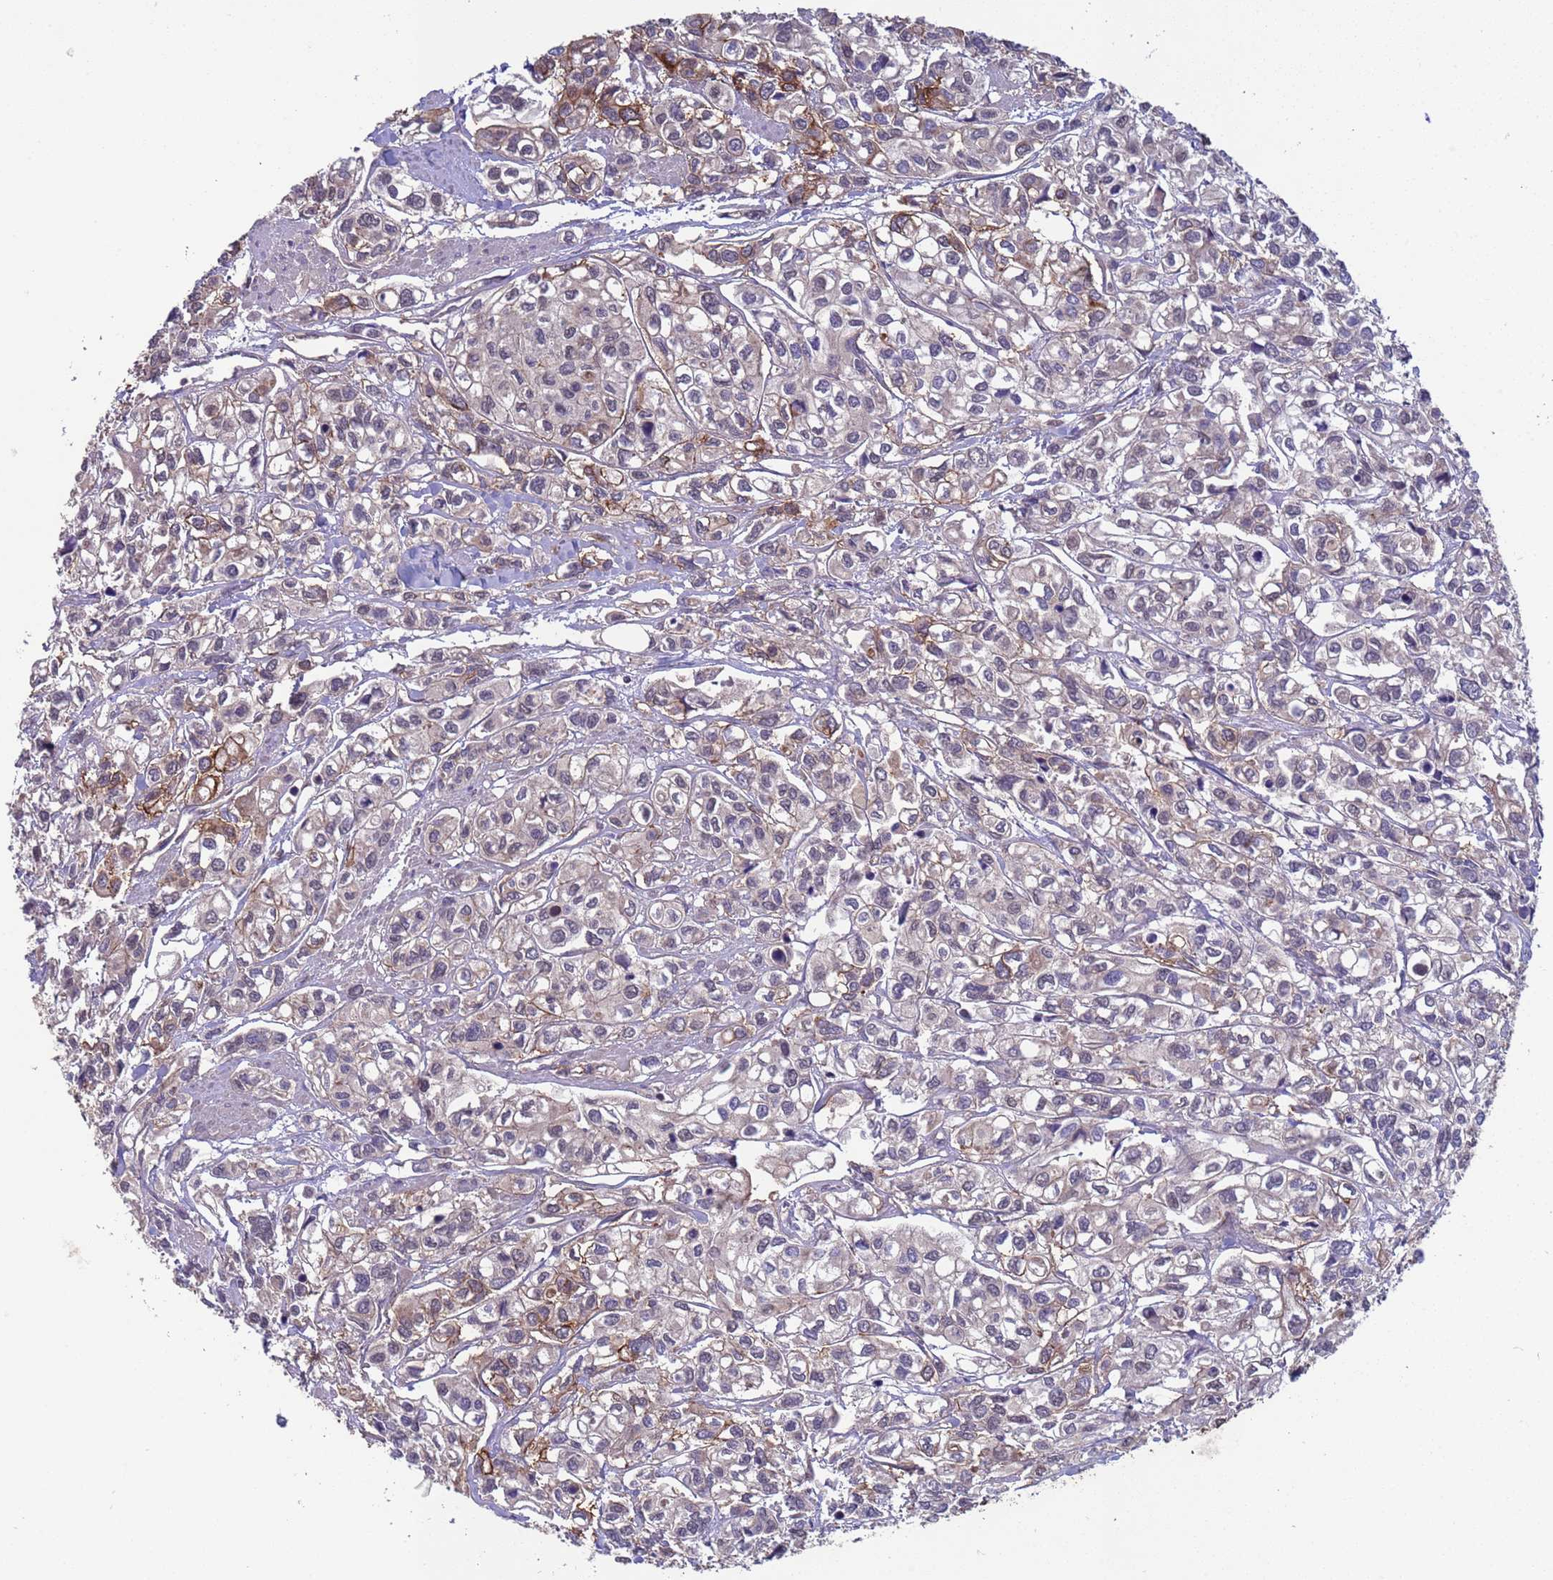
{"staining": {"intensity": "moderate", "quantity": "<25%", "location": "cytoplasmic/membranous"}, "tissue": "urothelial cancer", "cell_type": "Tumor cells", "image_type": "cancer", "snomed": [{"axis": "morphology", "description": "Urothelial carcinoma, High grade"}, {"axis": "topography", "description": "Urinary bladder"}], "caption": "Tumor cells reveal moderate cytoplasmic/membranous positivity in about <25% of cells in urothelial cancer.", "gene": "ACAD8", "patient": {"sex": "male", "age": 67}}